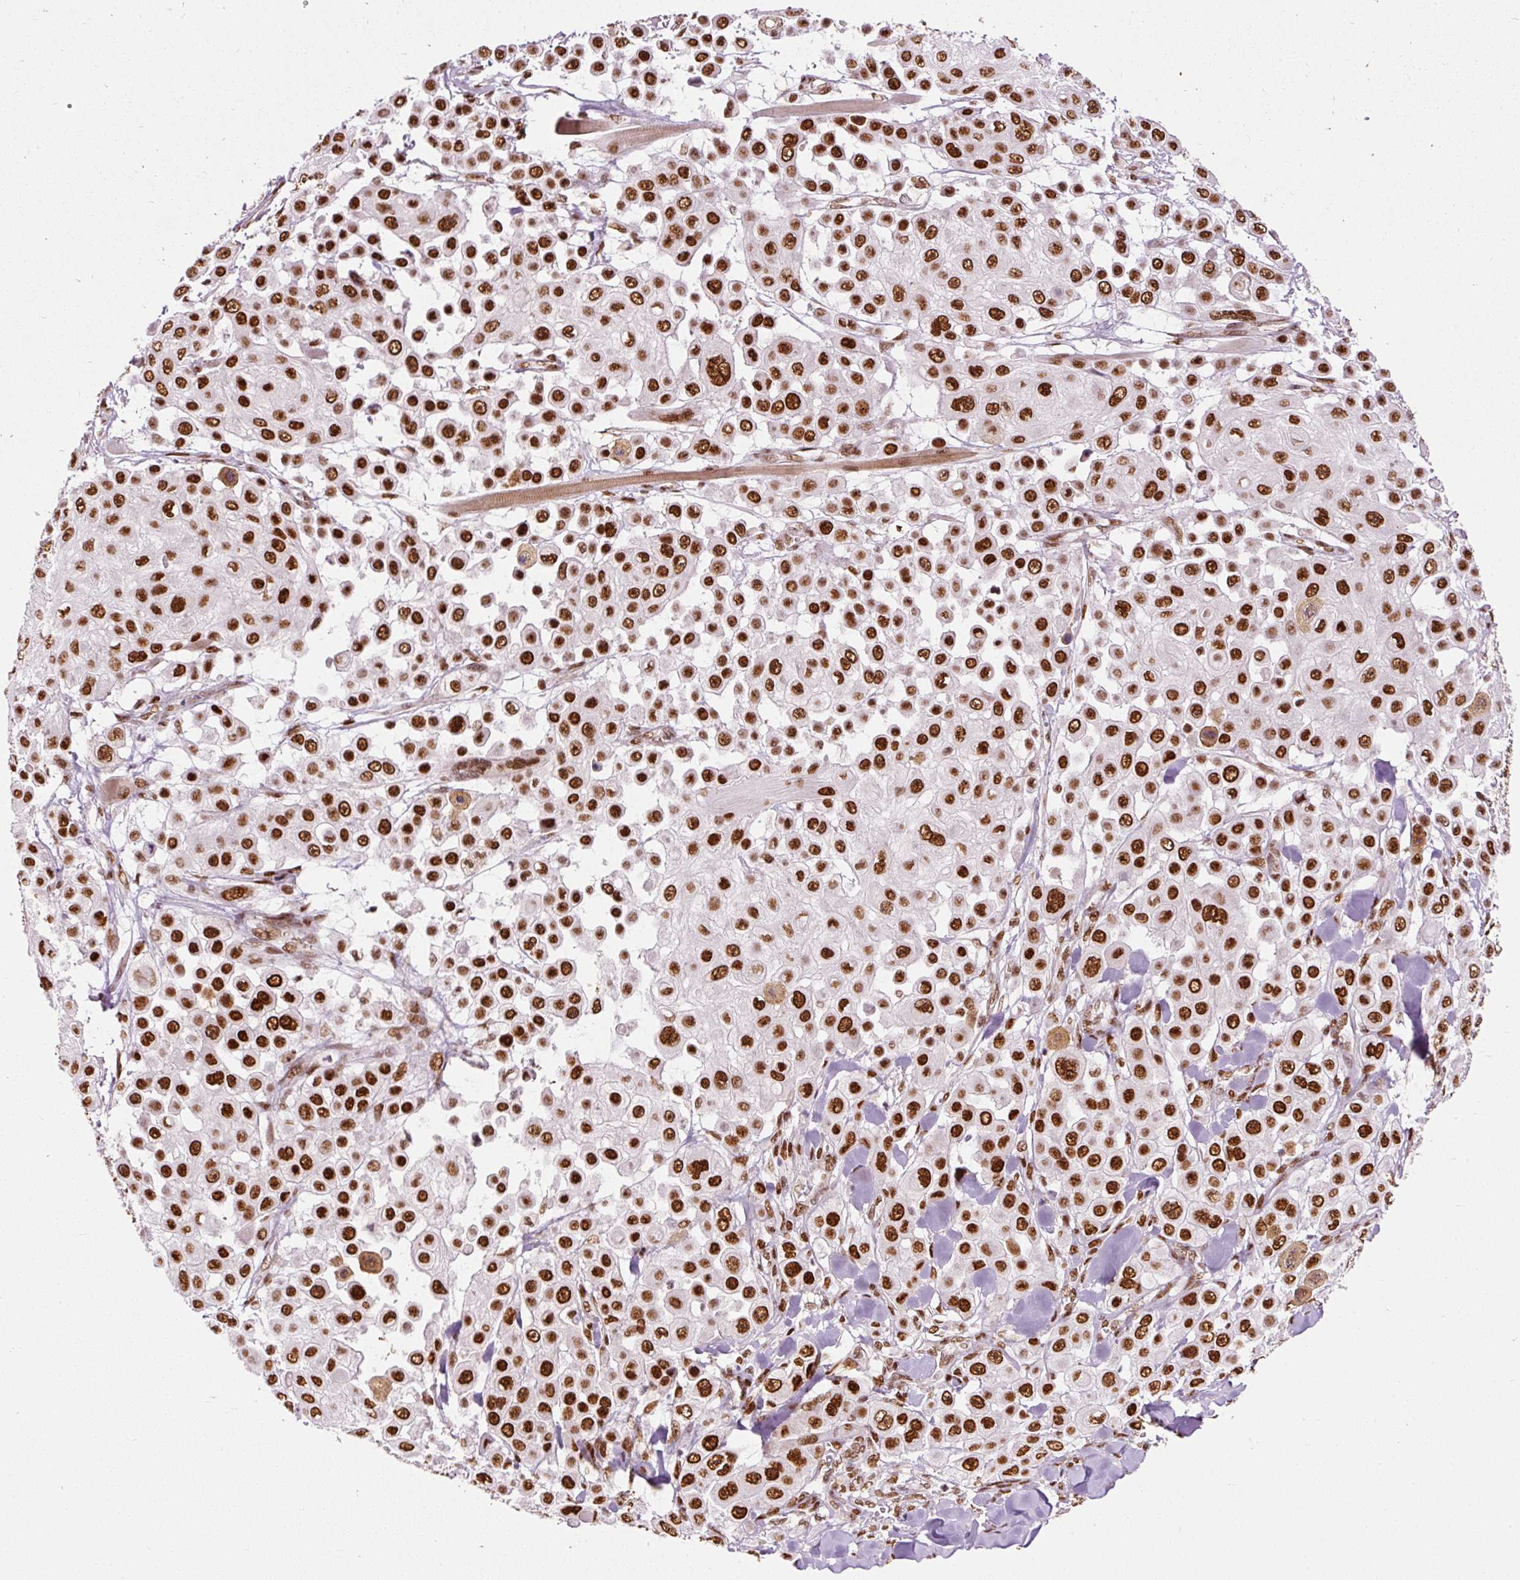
{"staining": {"intensity": "strong", "quantity": ">75%", "location": "nuclear"}, "tissue": "skin cancer", "cell_type": "Tumor cells", "image_type": "cancer", "snomed": [{"axis": "morphology", "description": "Squamous cell carcinoma, NOS"}, {"axis": "topography", "description": "Skin"}], "caption": "Immunohistochemical staining of skin cancer (squamous cell carcinoma) demonstrates high levels of strong nuclear expression in about >75% of tumor cells.", "gene": "HNRNPC", "patient": {"sex": "male", "age": 67}}